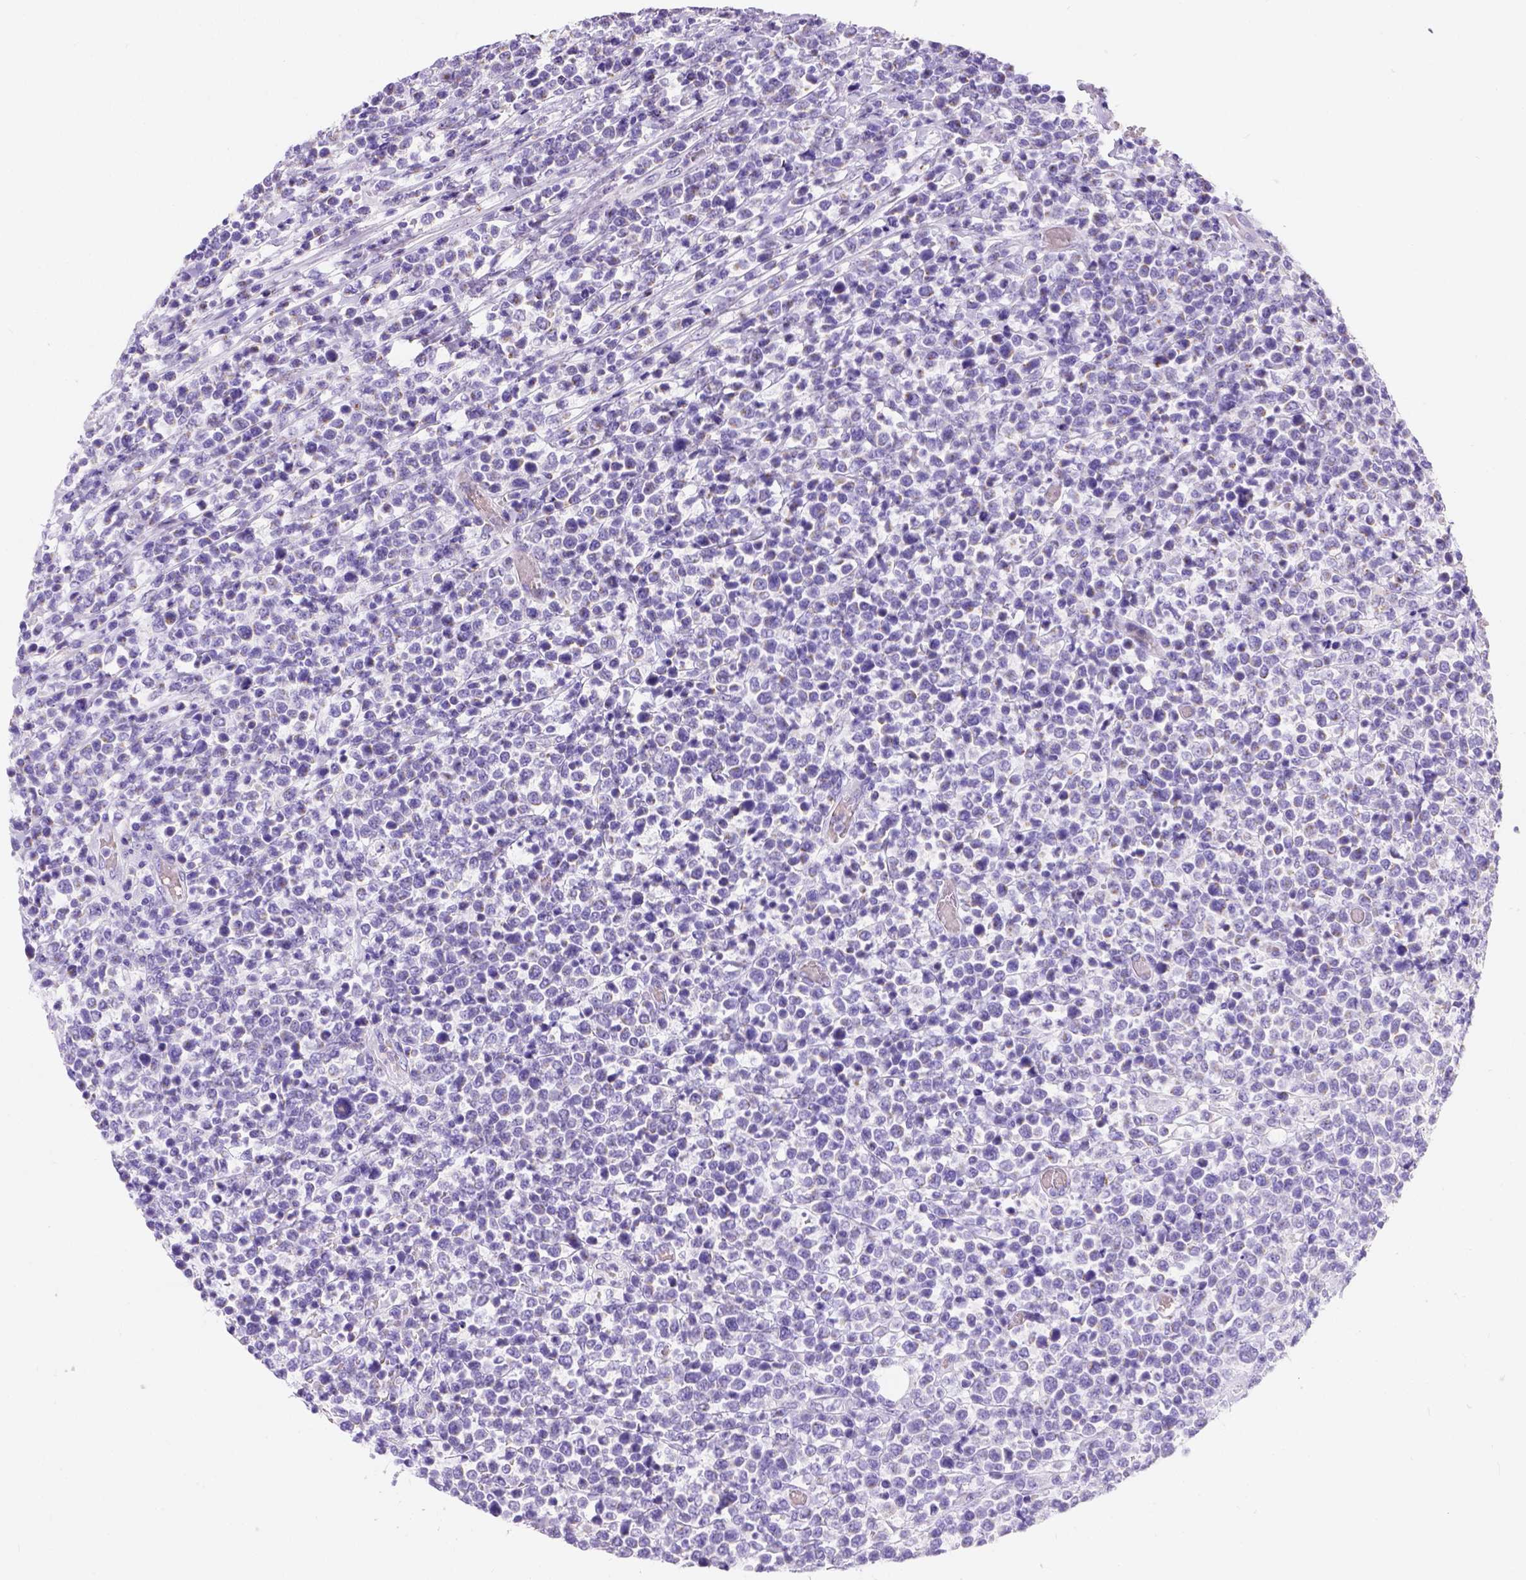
{"staining": {"intensity": "negative", "quantity": "none", "location": "none"}, "tissue": "lymphoma", "cell_type": "Tumor cells", "image_type": "cancer", "snomed": [{"axis": "morphology", "description": "Malignant lymphoma, non-Hodgkin's type, High grade"}, {"axis": "topography", "description": "Soft tissue"}], "caption": "Human malignant lymphoma, non-Hodgkin's type (high-grade) stained for a protein using immunohistochemistry shows no expression in tumor cells.", "gene": "PHF7", "patient": {"sex": "female", "age": 56}}